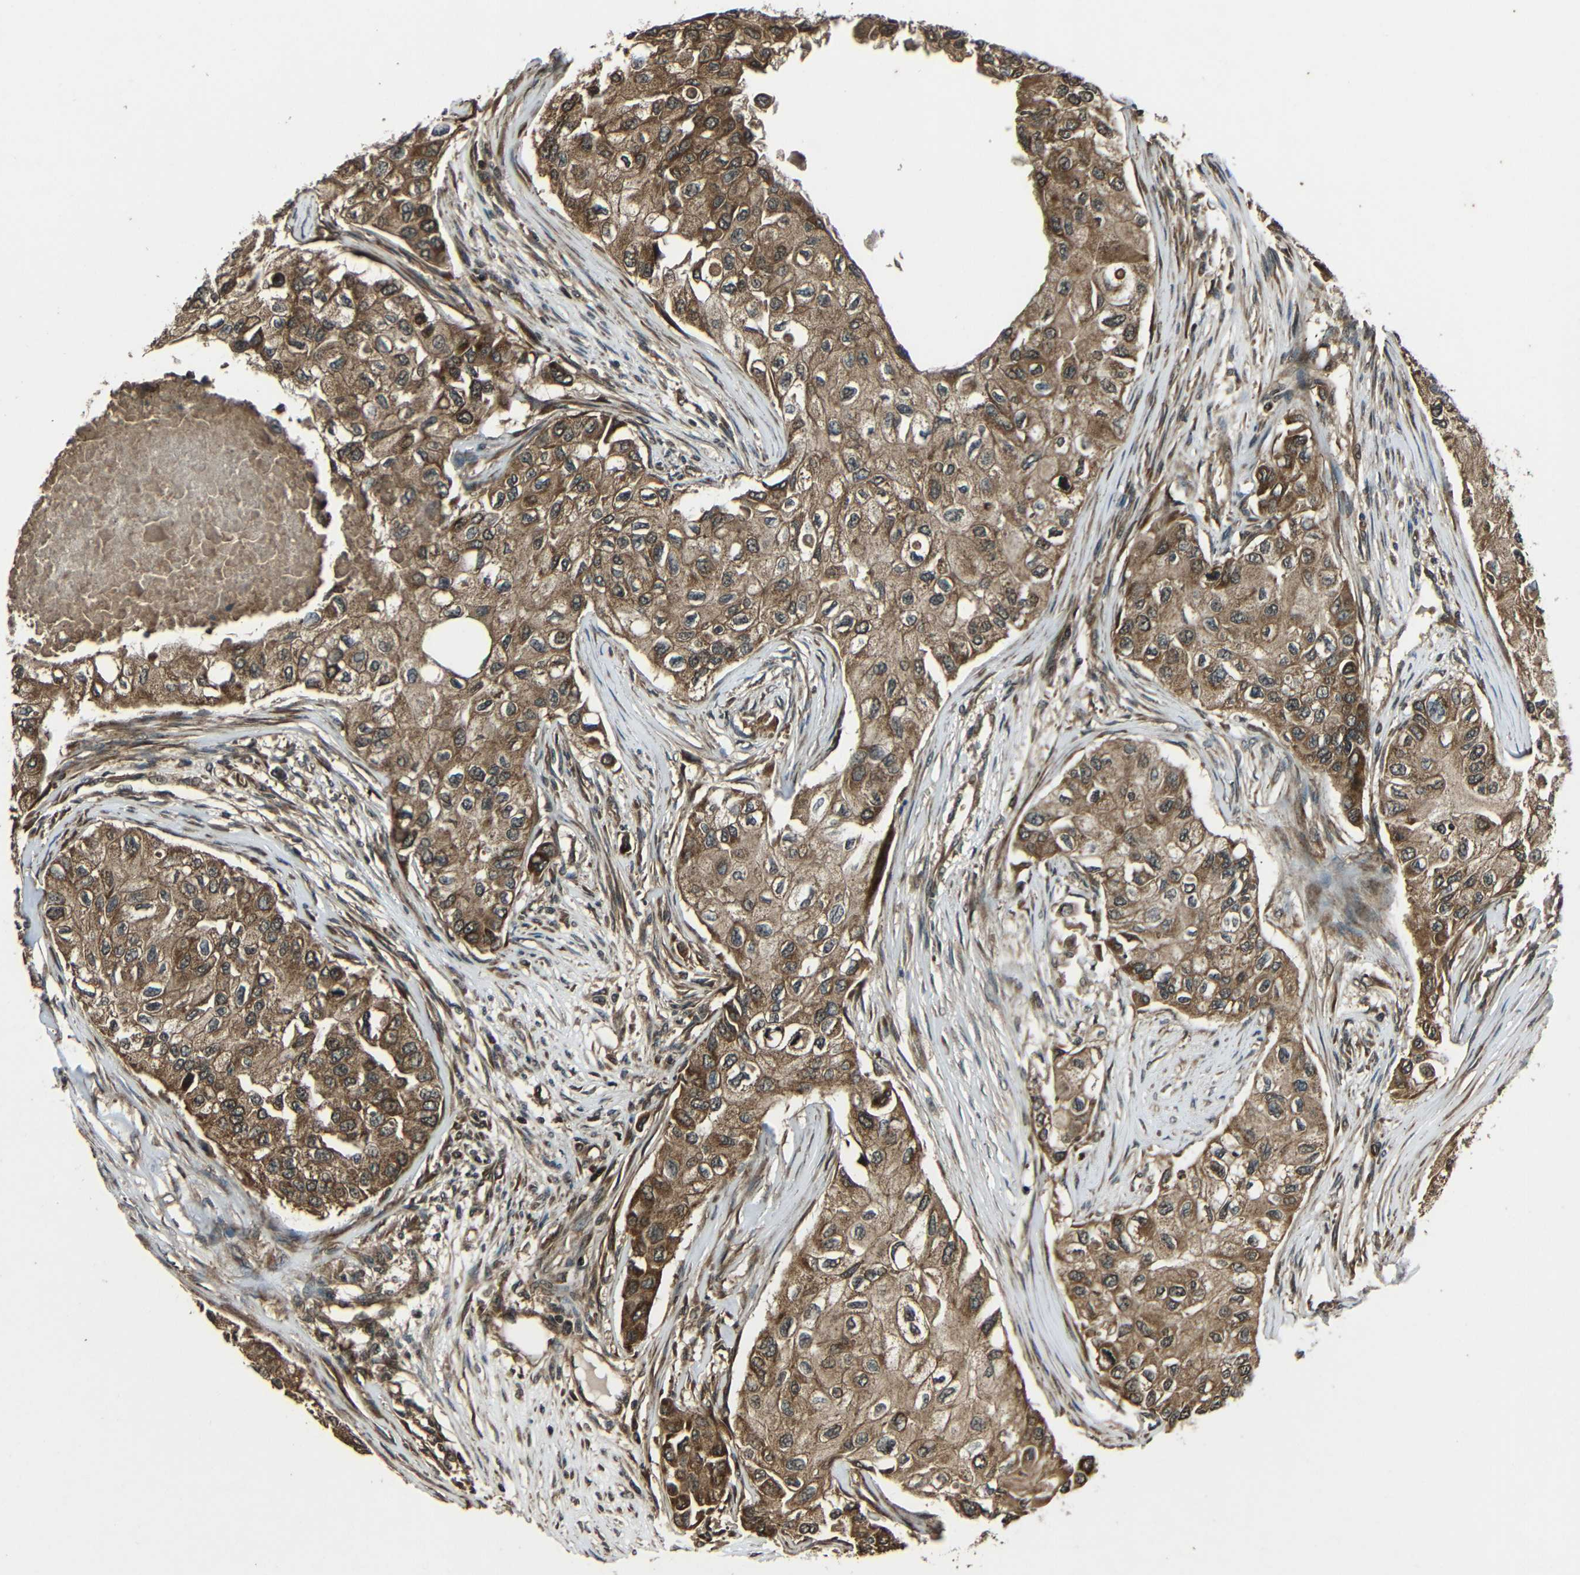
{"staining": {"intensity": "moderate", "quantity": ">75%", "location": "cytoplasmic/membranous"}, "tissue": "breast cancer", "cell_type": "Tumor cells", "image_type": "cancer", "snomed": [{"axis": "morphology", "description": "Normal tissue, NOS"}, {"axis": "morphology", "description": "Duct carcinoma"}, {"axis": "topography", "description": "Breast"}], "caption": "The histopathology image reveals immunohistochemical staining of breast cancer (invasive ductal carcinoma). There is moderate cytoplasmic/membranous positivity is identified in about >75% of tumor cells. The protein is stained brown, and the nuclei are stained in blue (DAB IHC with brightfield microscopy, high magnification).", "gene": "PLK2", "patient": {"sex": "female", "age": 49}}